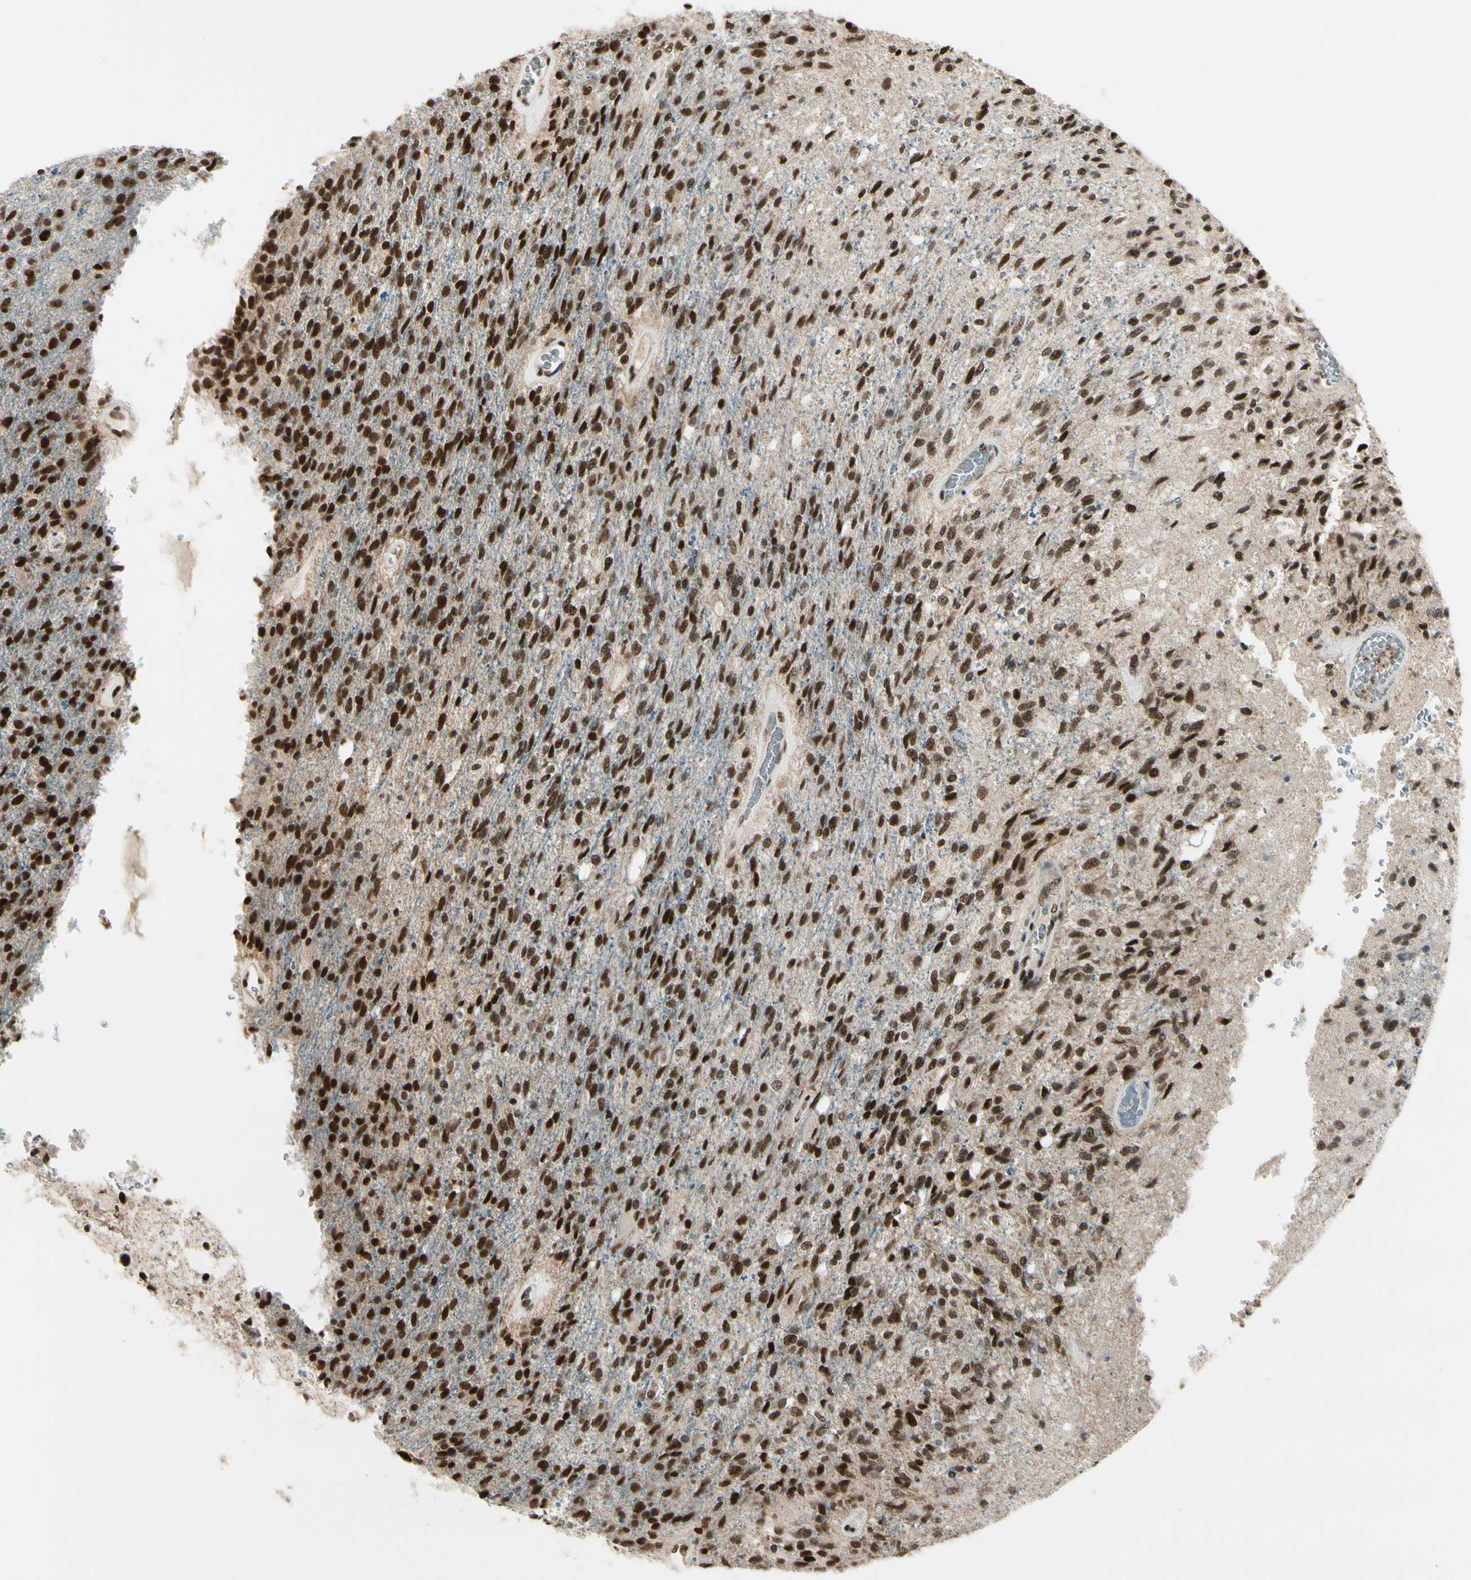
{"staining": {"intensity": "strong", "quantity": ">75%", "location": "nuclear"}, "tissue": "glioma", "cell_type": "Tumor cells", "image_type": "cancer", "snomed": [{"axis": "morphology", "description": "Normal tissue, NOS"}, {"axis": "morphology", "description": "Glioma, malignant, High grade"}, {"axis": "topography", "description": "Cerebral cortex"}], "caption": "Strong nuclear staining is appreciated in approximately >75% of tumor cells in malignant high-grade glioma.", "gene": "CHAMP1", "patient": {"sex": "male", "age": 77}}